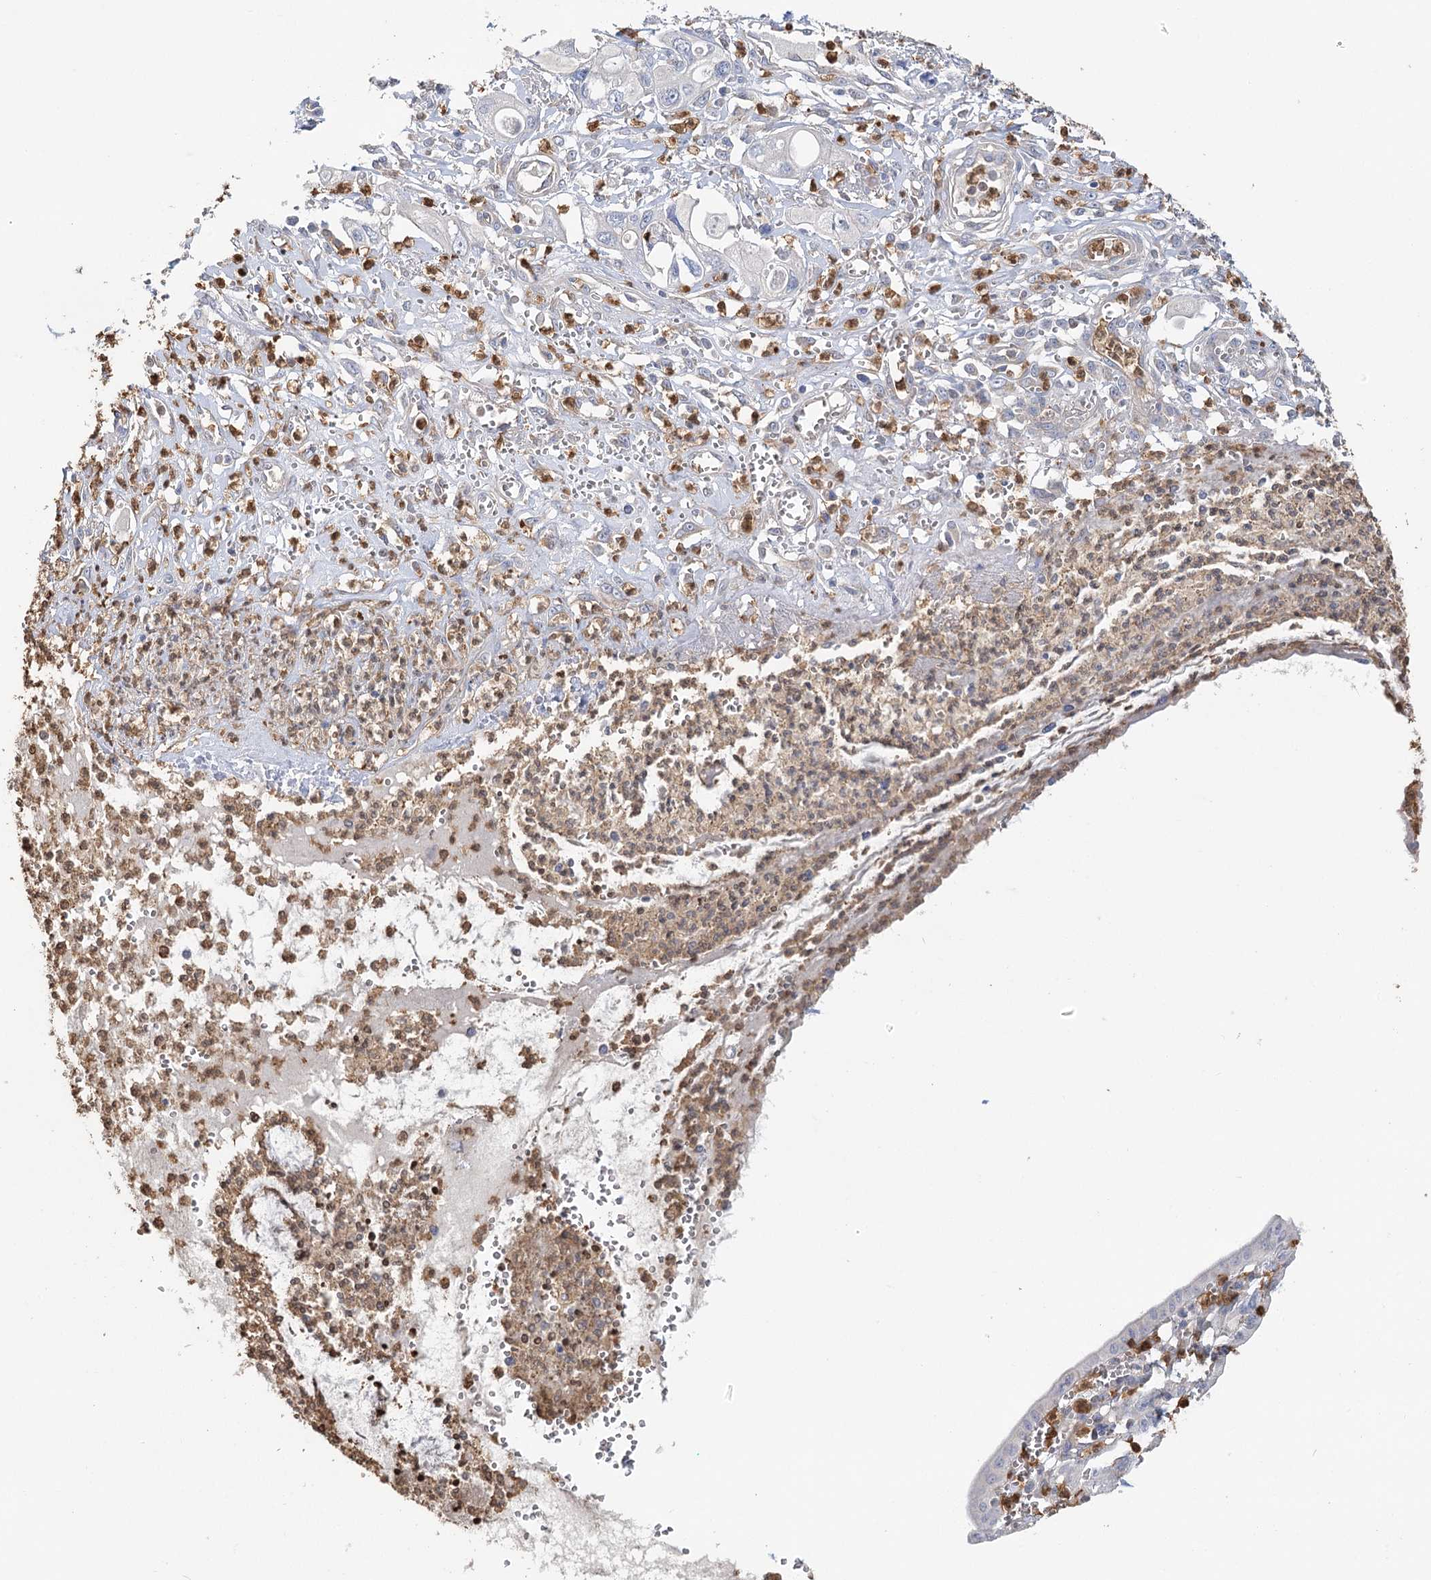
{"staining": {"intensity": "negative", "quantity": "none", "location": "none"}, "tissue": "pancreatic cancer", "cell_type": "Tumor cells", "image_type": "cancer", "snomed": [{"axis": "morphology", "description": "Adenocarcinoma, NOS"}, {"axis": "topography", "description": "Pancreas"}], "caption": "The immunohistochemistry micrograph has no significant positivity in tumor cells of pancreatic adenocarcinoma tissue. Nuclei are stained in blue.", "gene": "EPB41L5", "patient": {"sex": "male", "age": 68}}